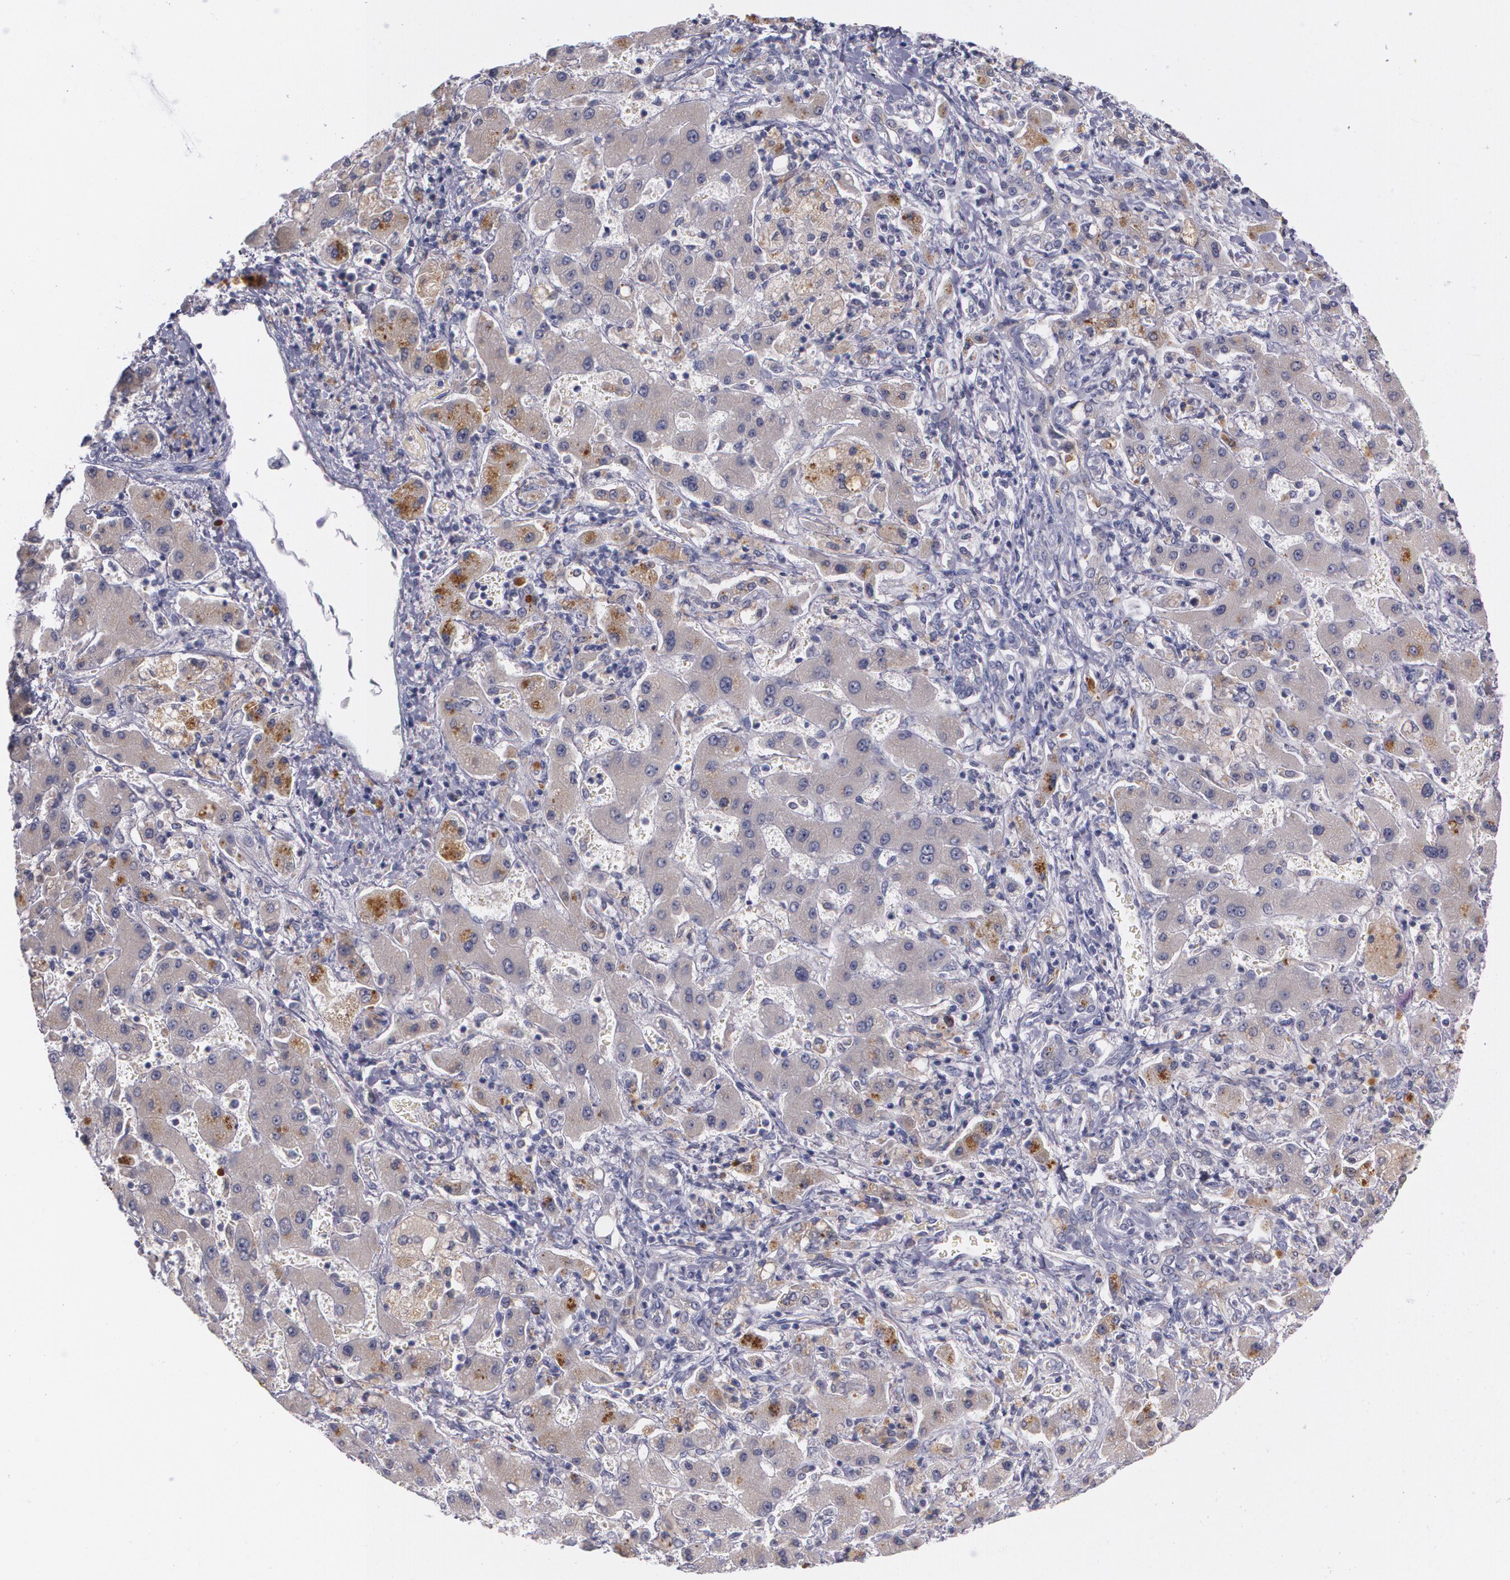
{"staining": {"intensity": "strong", "quantity": "<25%", "location": "cytoplasmic/membranous"}, "tissue": "liver cancer", "cell_type": "Tumor cells", "image_type": "cancer", "snomed": [{"axis": "morphology", "description": "Cholangiocarcinoma"}, {"axis": "topography", "description": "Liver"}], "caption": "Liver cholangiocarcinoma tissue demonstrates strong cytoplasmic/membranous expression in about <25% of tumor cells", "gene": "HMMR", "patient": {"sex": "male", "age": 50}}